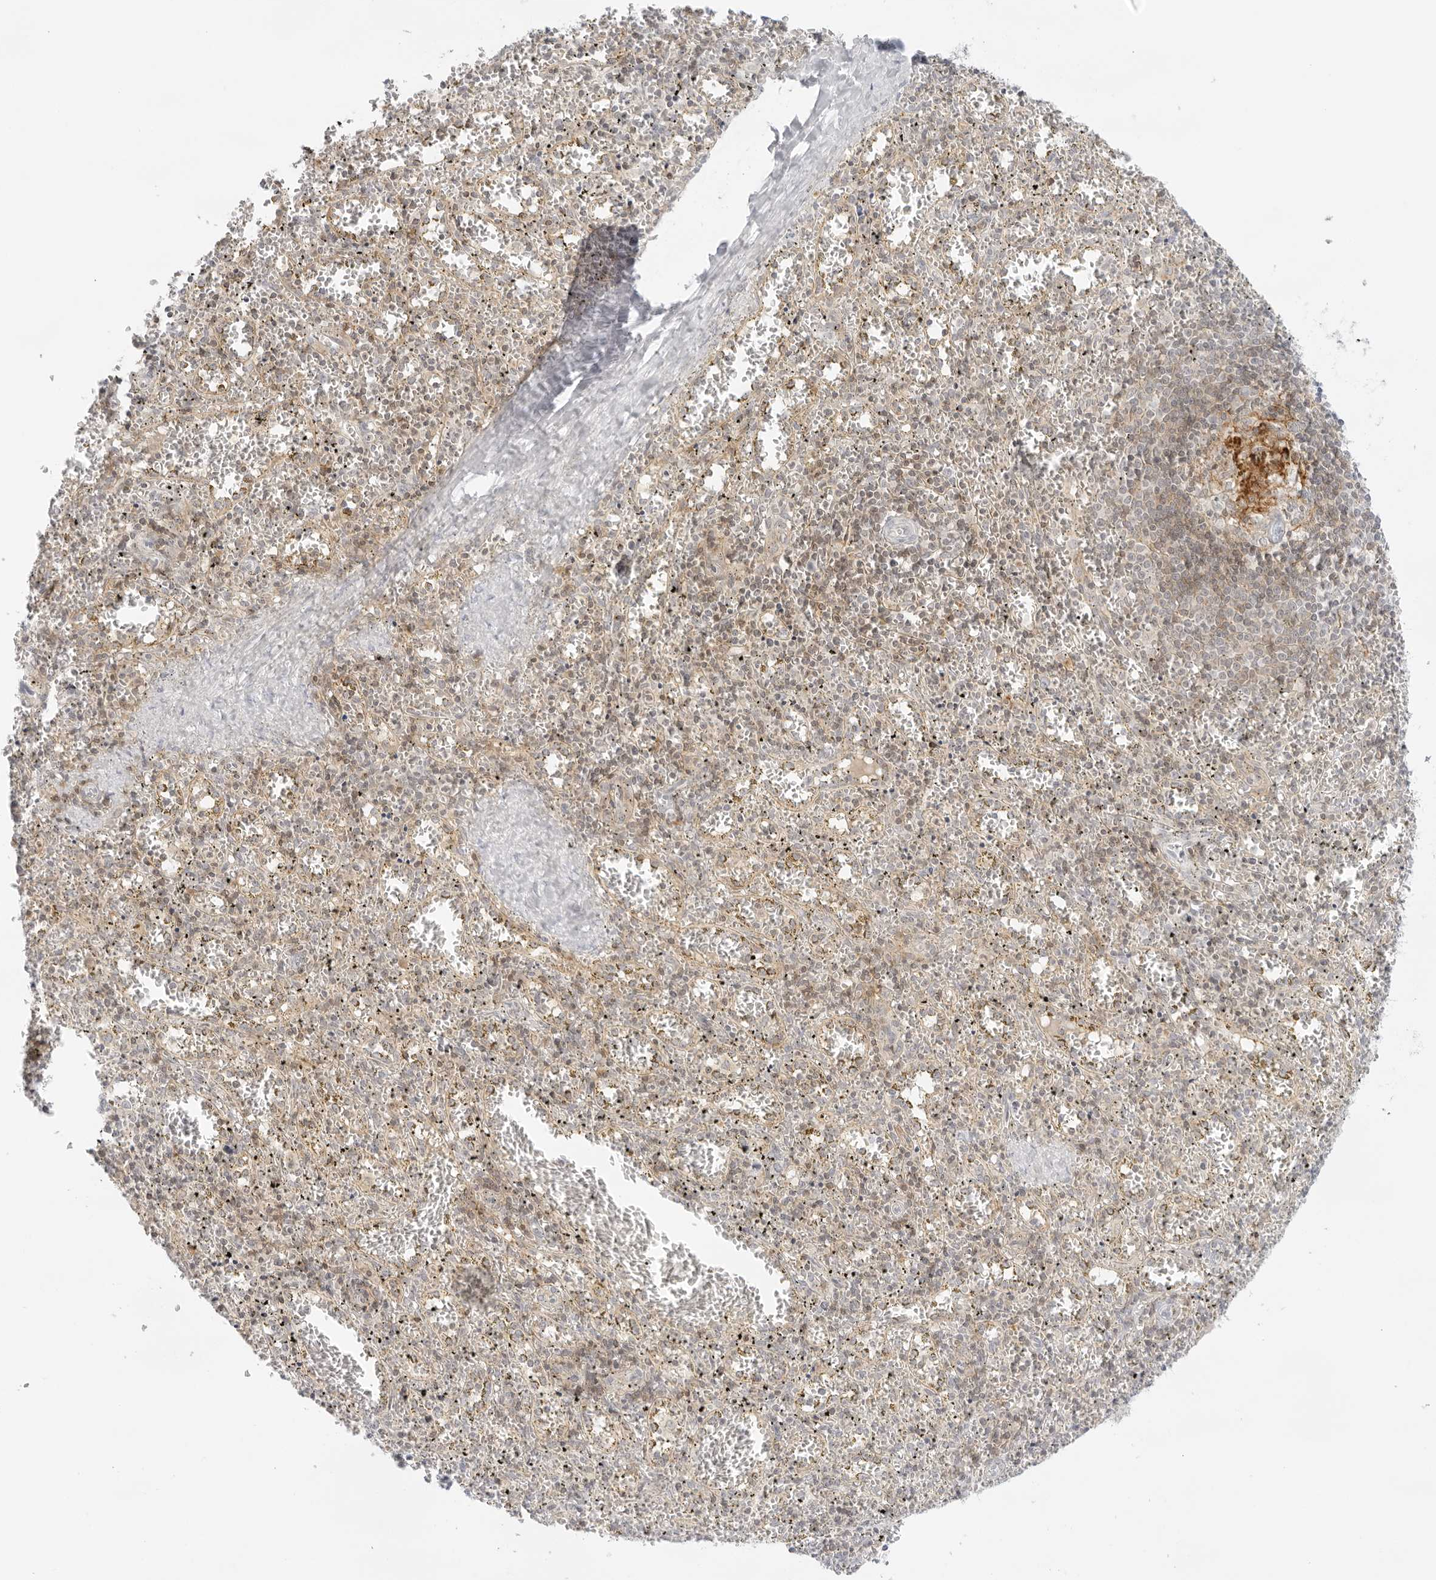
{"staining": {"intensity": "moderate", "quantity": "<25%", "location": "cytoplasmic/membranous"}, "tissue": "spleen", "cell_type": "Cells in red pulp", "image_type": "normal", "snomed": [{"axis": "morphology", "description": "Normal tissue, NOS"}, {"axis": "topography", "description": "Spleen"}], "caption": "Moderate cytoplasmic/membranous positivity is appreciated in about <25% of cells in red pulp in benign spleen.", "gene": "TNFRSF14", "patient": {"sex": "male", "age": 11}}